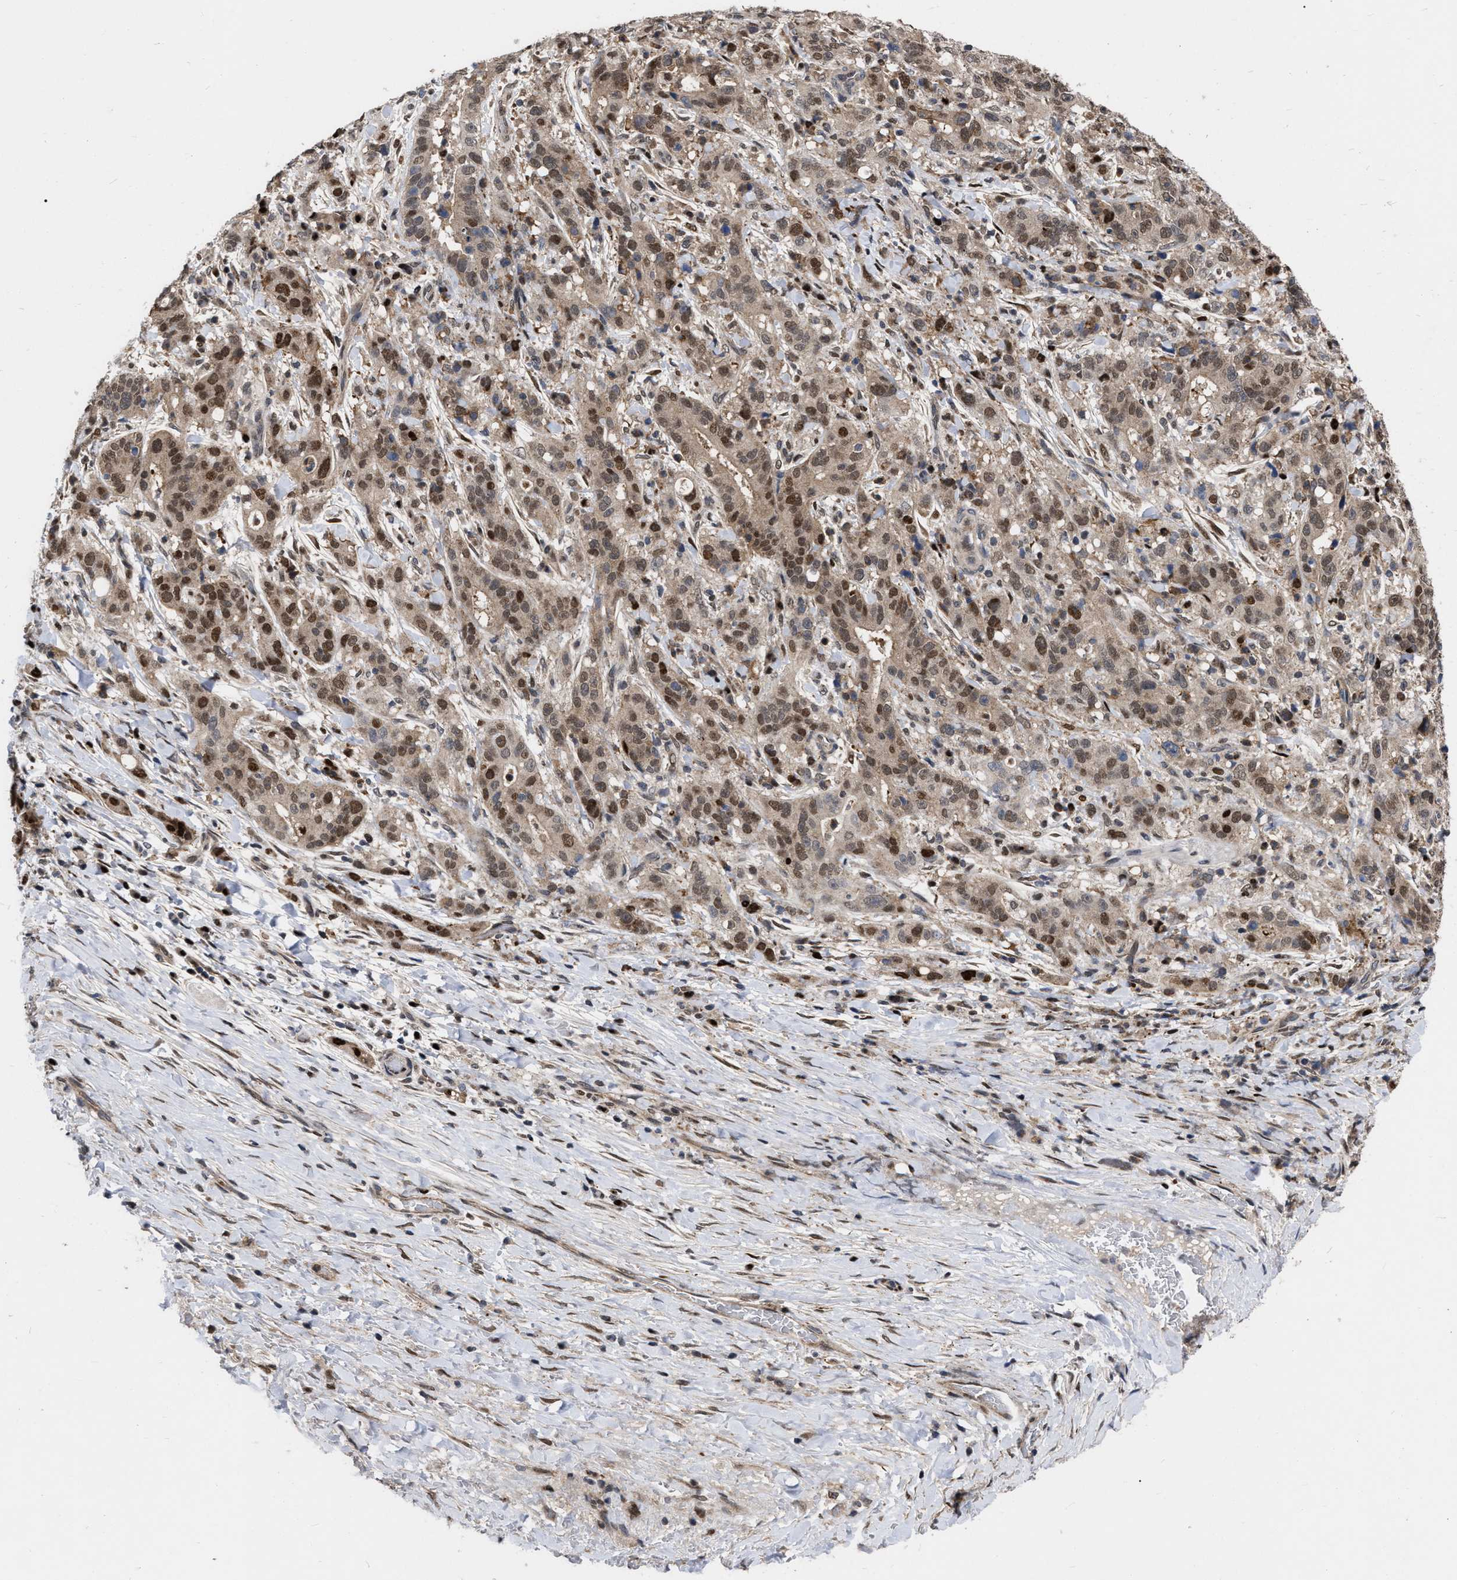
{"staining": {"intensity": "strong", "quantity": "25%-75%", "location": "cytoplasmic/membranous,nuclear"}, "tissue": "liver cancer", "cell_type": "Tumor cells", "image_type": "cancer", "snomed": [{"axis": "morphology", "description": "Cholangiocarcinoma"}, {"axis": "topography", "description": "Liver"}], "caption": "Immunohistochemistry (IHC) photomicrograph of neoplastic tissue: human liver cholangiocarcinoma stained using immunohistochemistry (IHC) demonstrates high levels of strong protein expression localized specifically in the cytoplasmic/membranous and nuclear of tumor cells, appearing as a cytoplasmic/membranous and nuclear brown color.", "gene": "MDM4", "patient": {"sex": "female", "age": 38}}